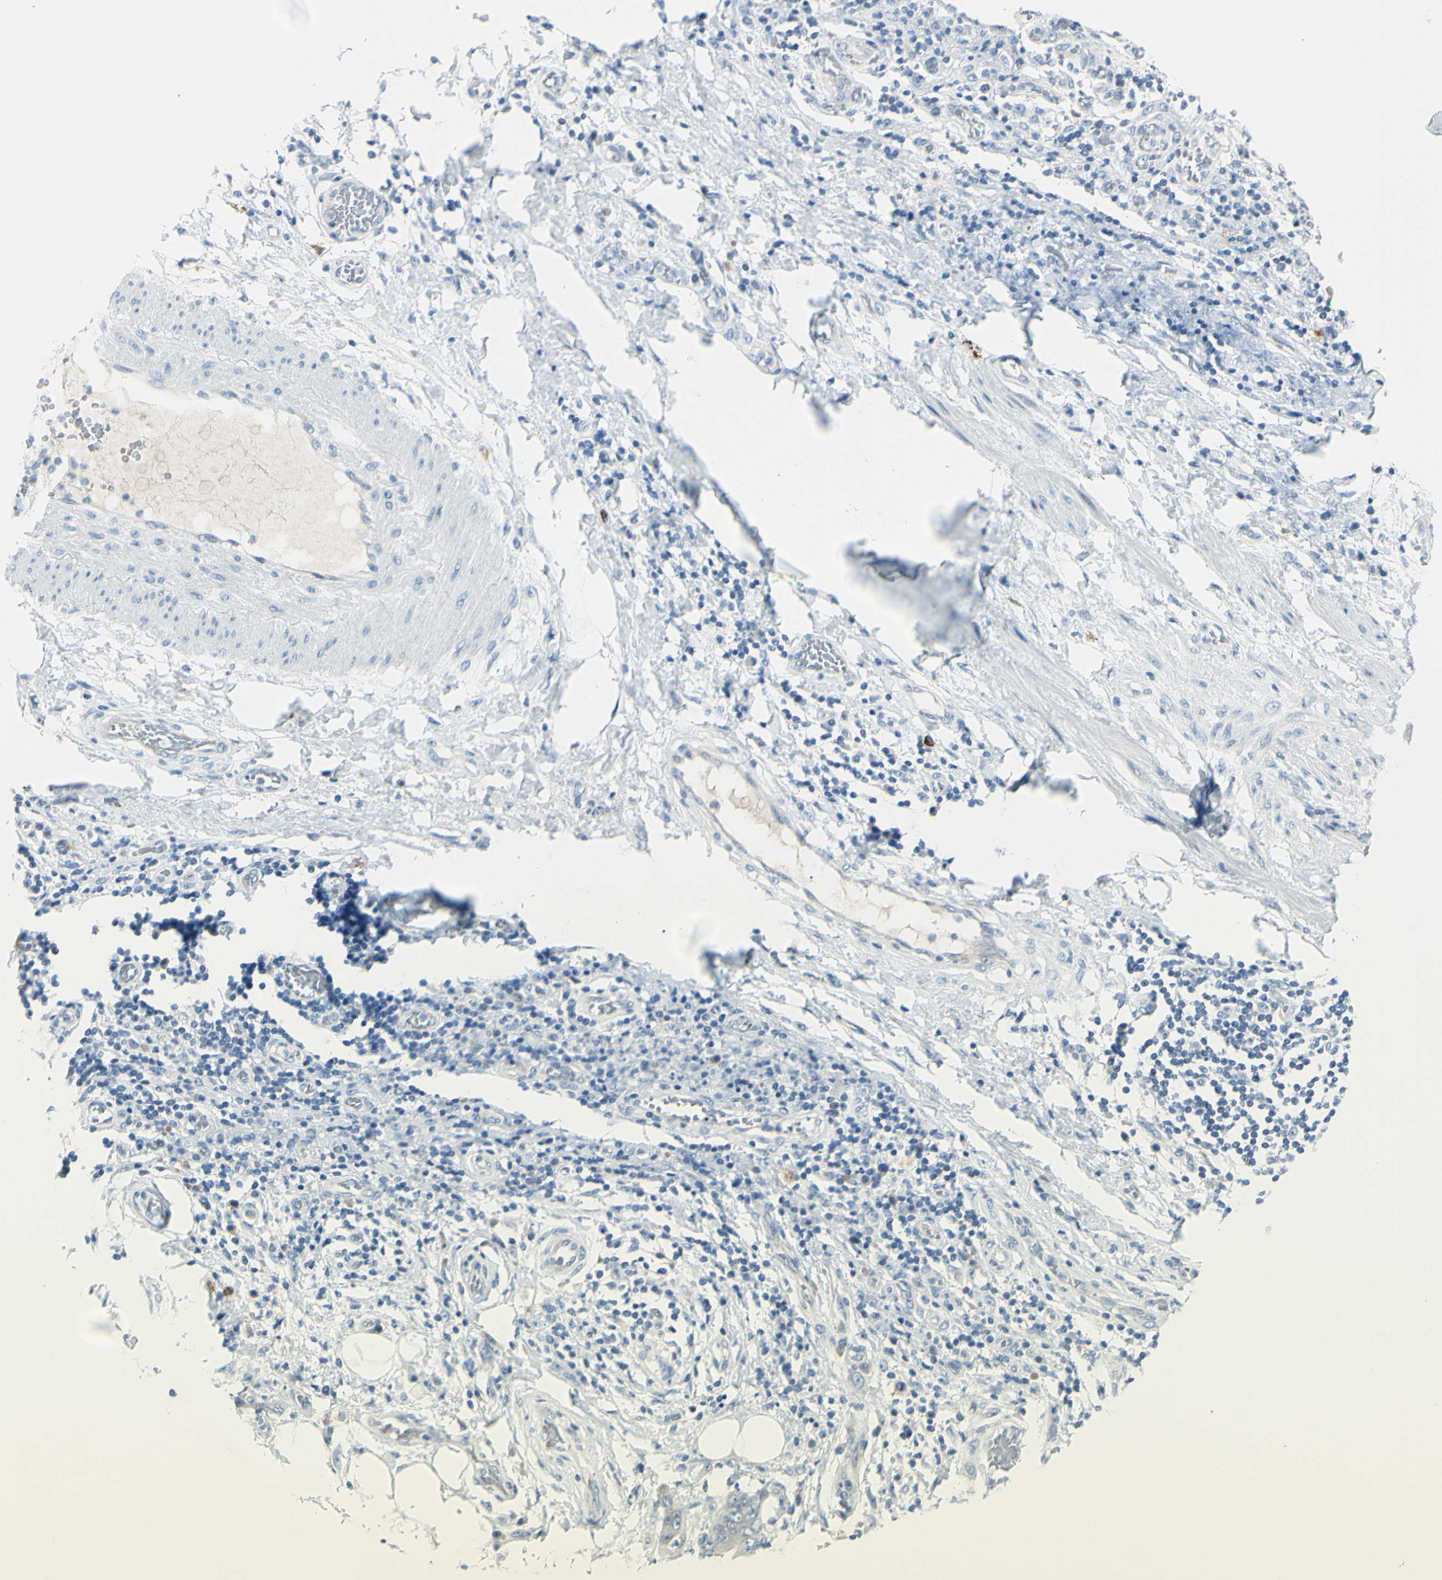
{"staining": {"intensity": "negative", "quantity": "none", "location": "none"}, "tissue": "stomach cancer", "cell_type": "Tumor cells", "image_type": "cancer", "snomed": [{"axis": "morphology", "description": "Adenocarcinoma, NOS"}, {"axis": "topography", "description": "Stomach"}], "caption": "This is a image of IHC staining of stomach cancer, which shows no positivity in tumor cells.", "gene": "DLG4", "patient": {"sex": "female", "age": 73}}